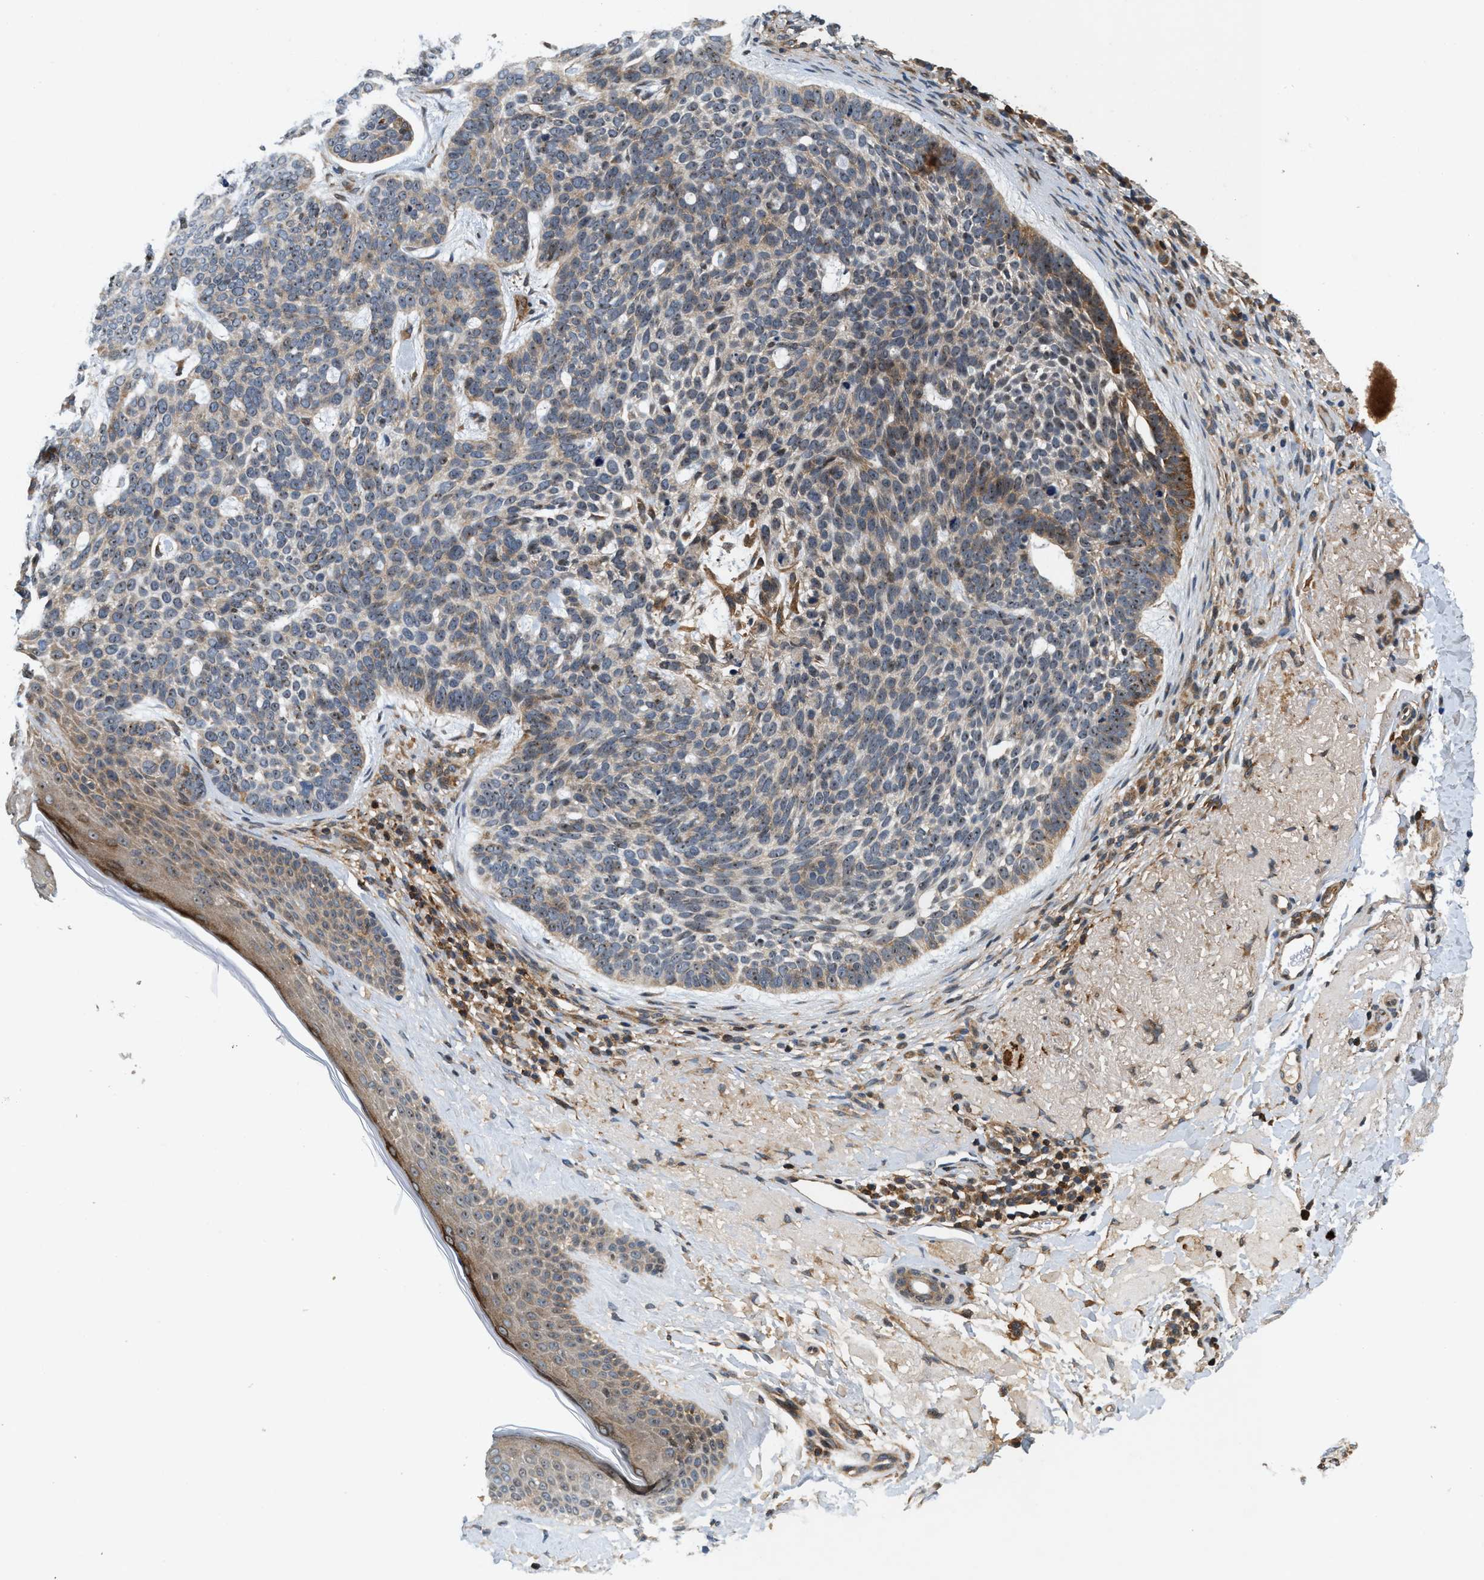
{"staining": {"intensity": "weak", "quantity": "25%-75%", "location": "cytoplasmic/membranous"}, "tissue": "skin cancer", "cell_type": "Tumor cells", "image_type": "cancer", "snomed": [{"axis": "morphology", "description": "Basal cell carcinoma"}, {"axis": "topography", "description": "Skin"}, {"axis": "topography", "description": "Skin of head"}], "caption": "Skin cancer was stained to show a protein in brown. There is low levels of weak cytoplasmic/membranous positivity in about 25%-75% of tumor cells. (Stains: DAB (3,3'-diaminobenzidine) in brown, nuclei in blue, Microscopy: brightfield microscopy at high magnification).", "gene": "SAMD9", "patient": {"sex": "female", "age": 85}}